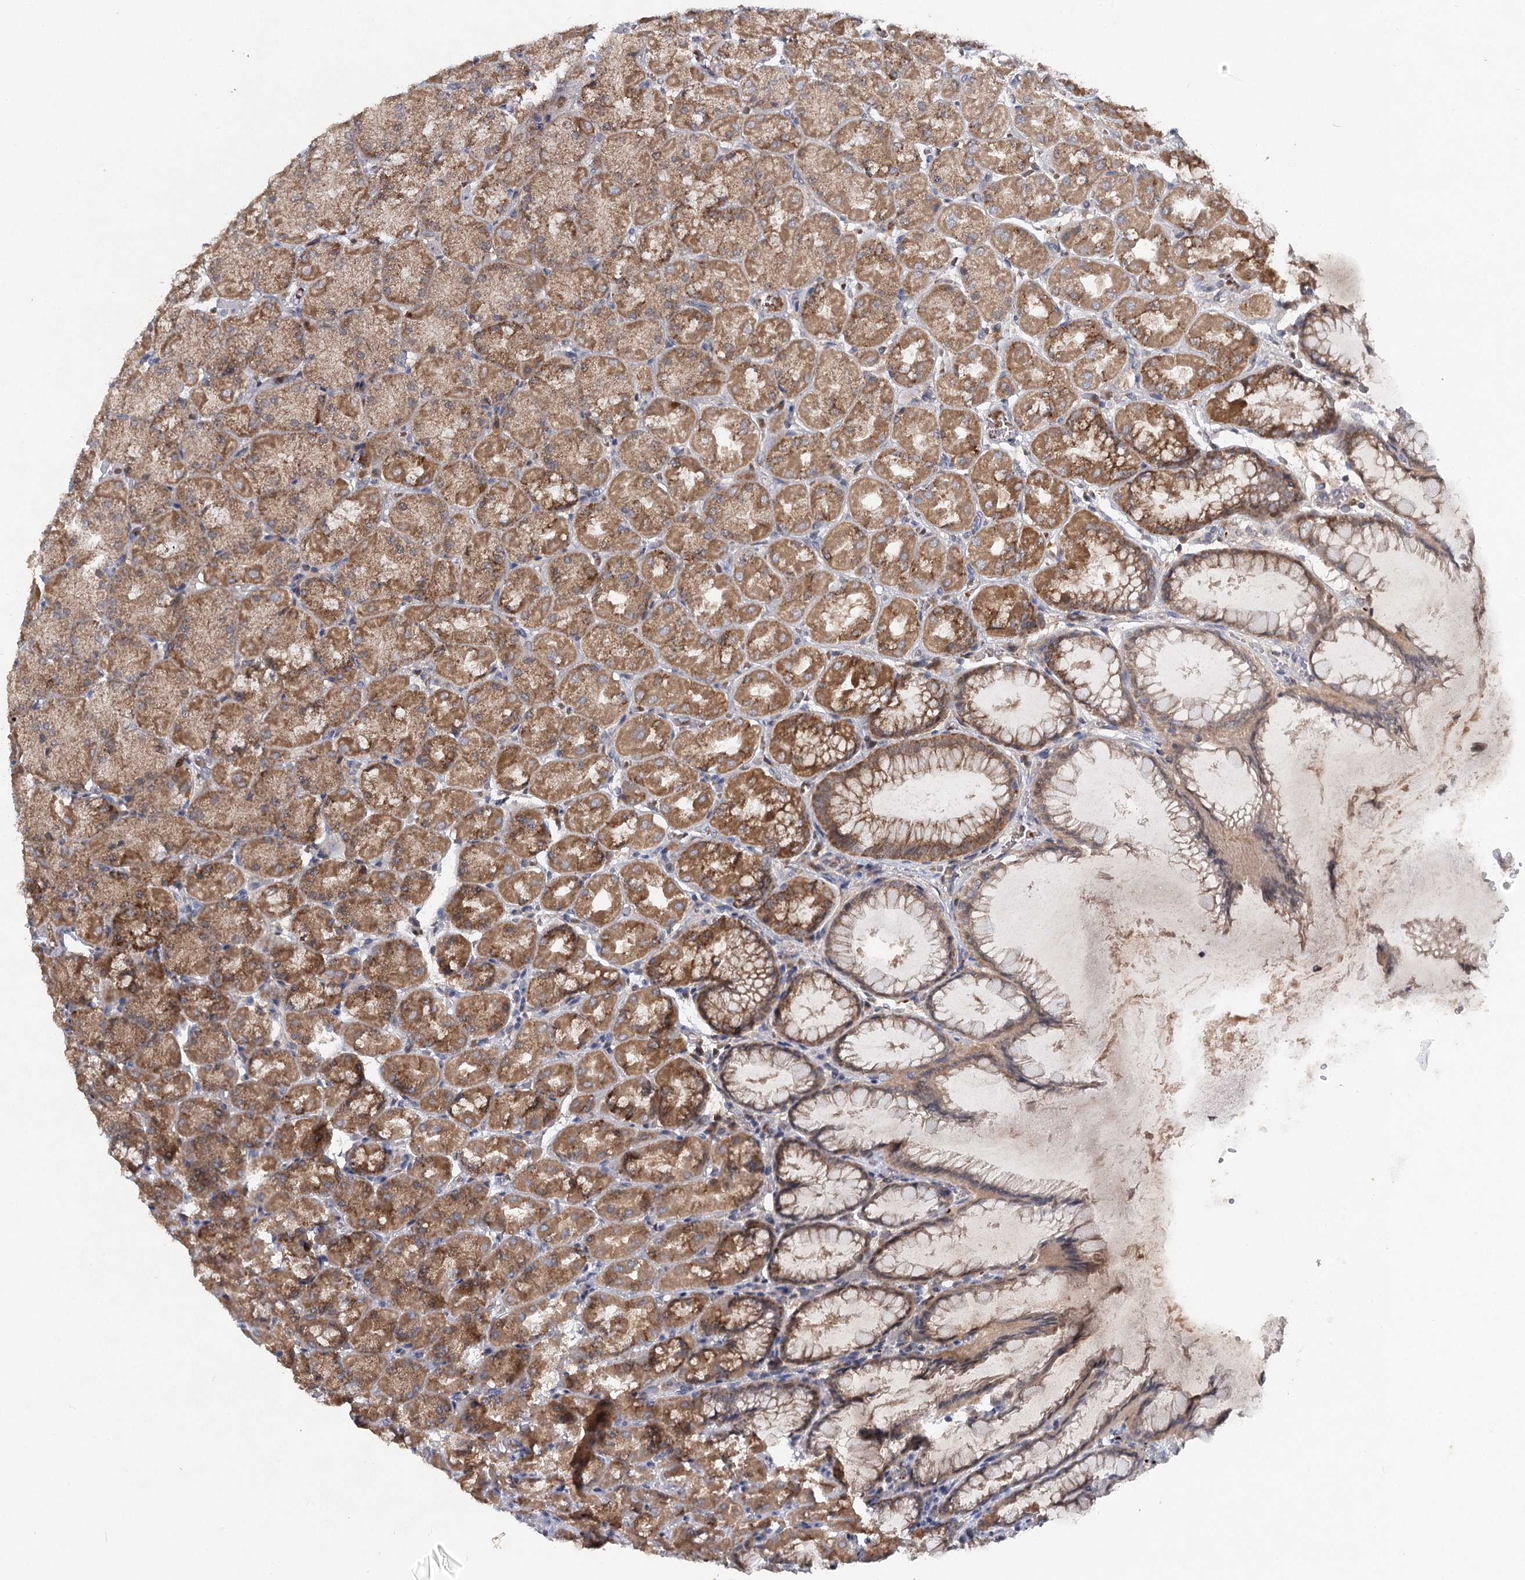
{"staining": {"intensity": "moderate", "quantity": ">75%", "location": "cytoplasmic/membranous"}, "tissue": "stomach", "cell_type": "Glandular cells", "image_type": "normal", "snomed": [{"axis": "morphology", "description": "Normal tissue, NOS"}, {"axis": "topography", "description": "Stomach, upper"}], "caption": "This is a histology image of immunohistochemistry (IHC) staining of benign stomach, which shows moderate expression in the cytoplasmic/membranous of glandular cells.", "gene": "PYROXD2", "patient": {"sex": "female", "age": 56}}